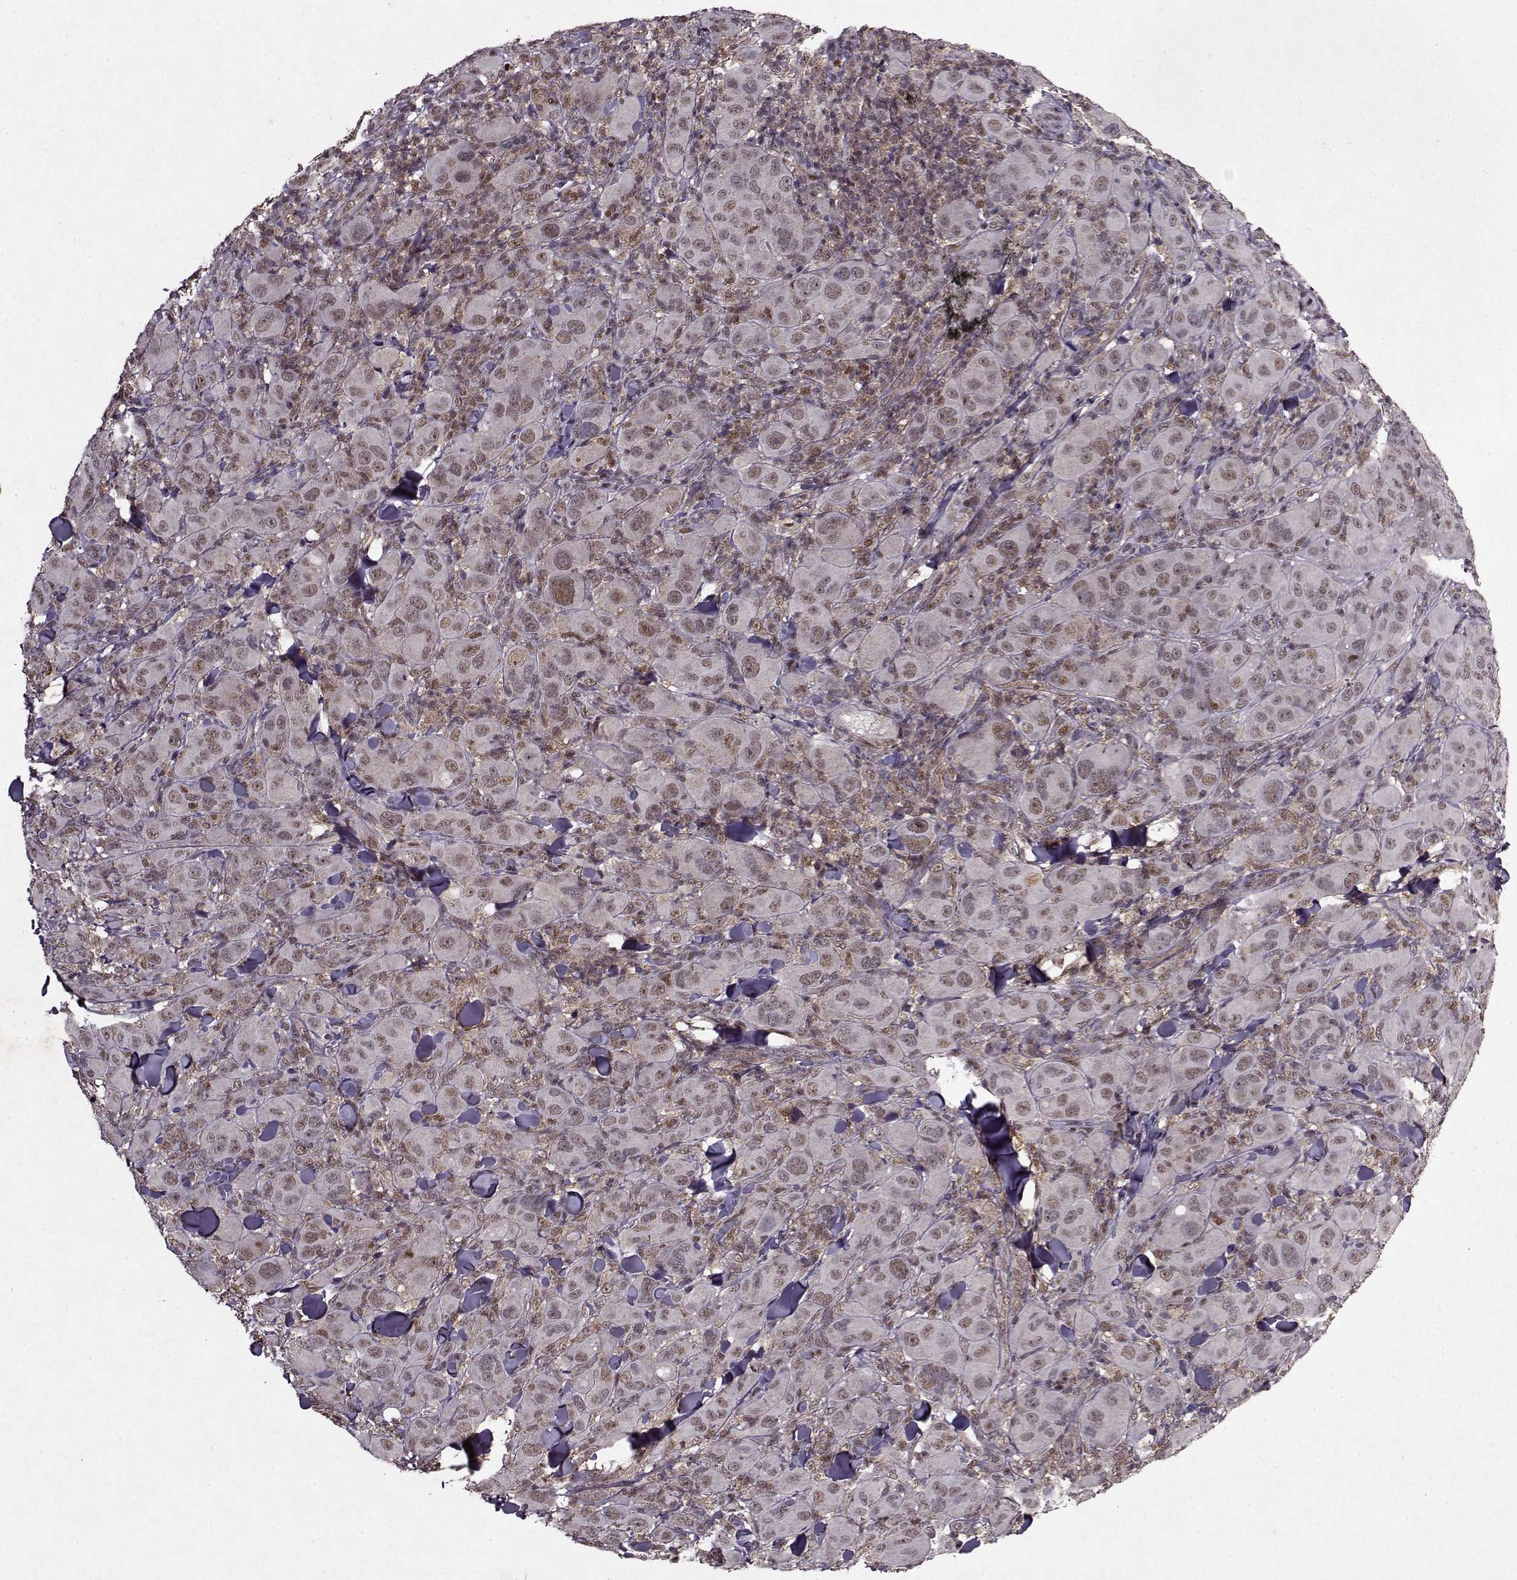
{"staining": {"intensity": "moderate", "quantity": "<25%", "location": "nuclear"}, "tissue": "melanoma", "cell_type": "Tumor cells", "image_type": "cancer", "snomed": [{"axis": "morphology", "description": "Malignant melanoma, NOS"}, {"axis": "topography", "description": "Skin"}], "caption": "Brown immunohistochemical staining in melanoma demonstrates moderate nuclear expression in about <25% of tumor cells.", "gene": "PSMA7", "patient": {"sex": "female", "age": 87}}